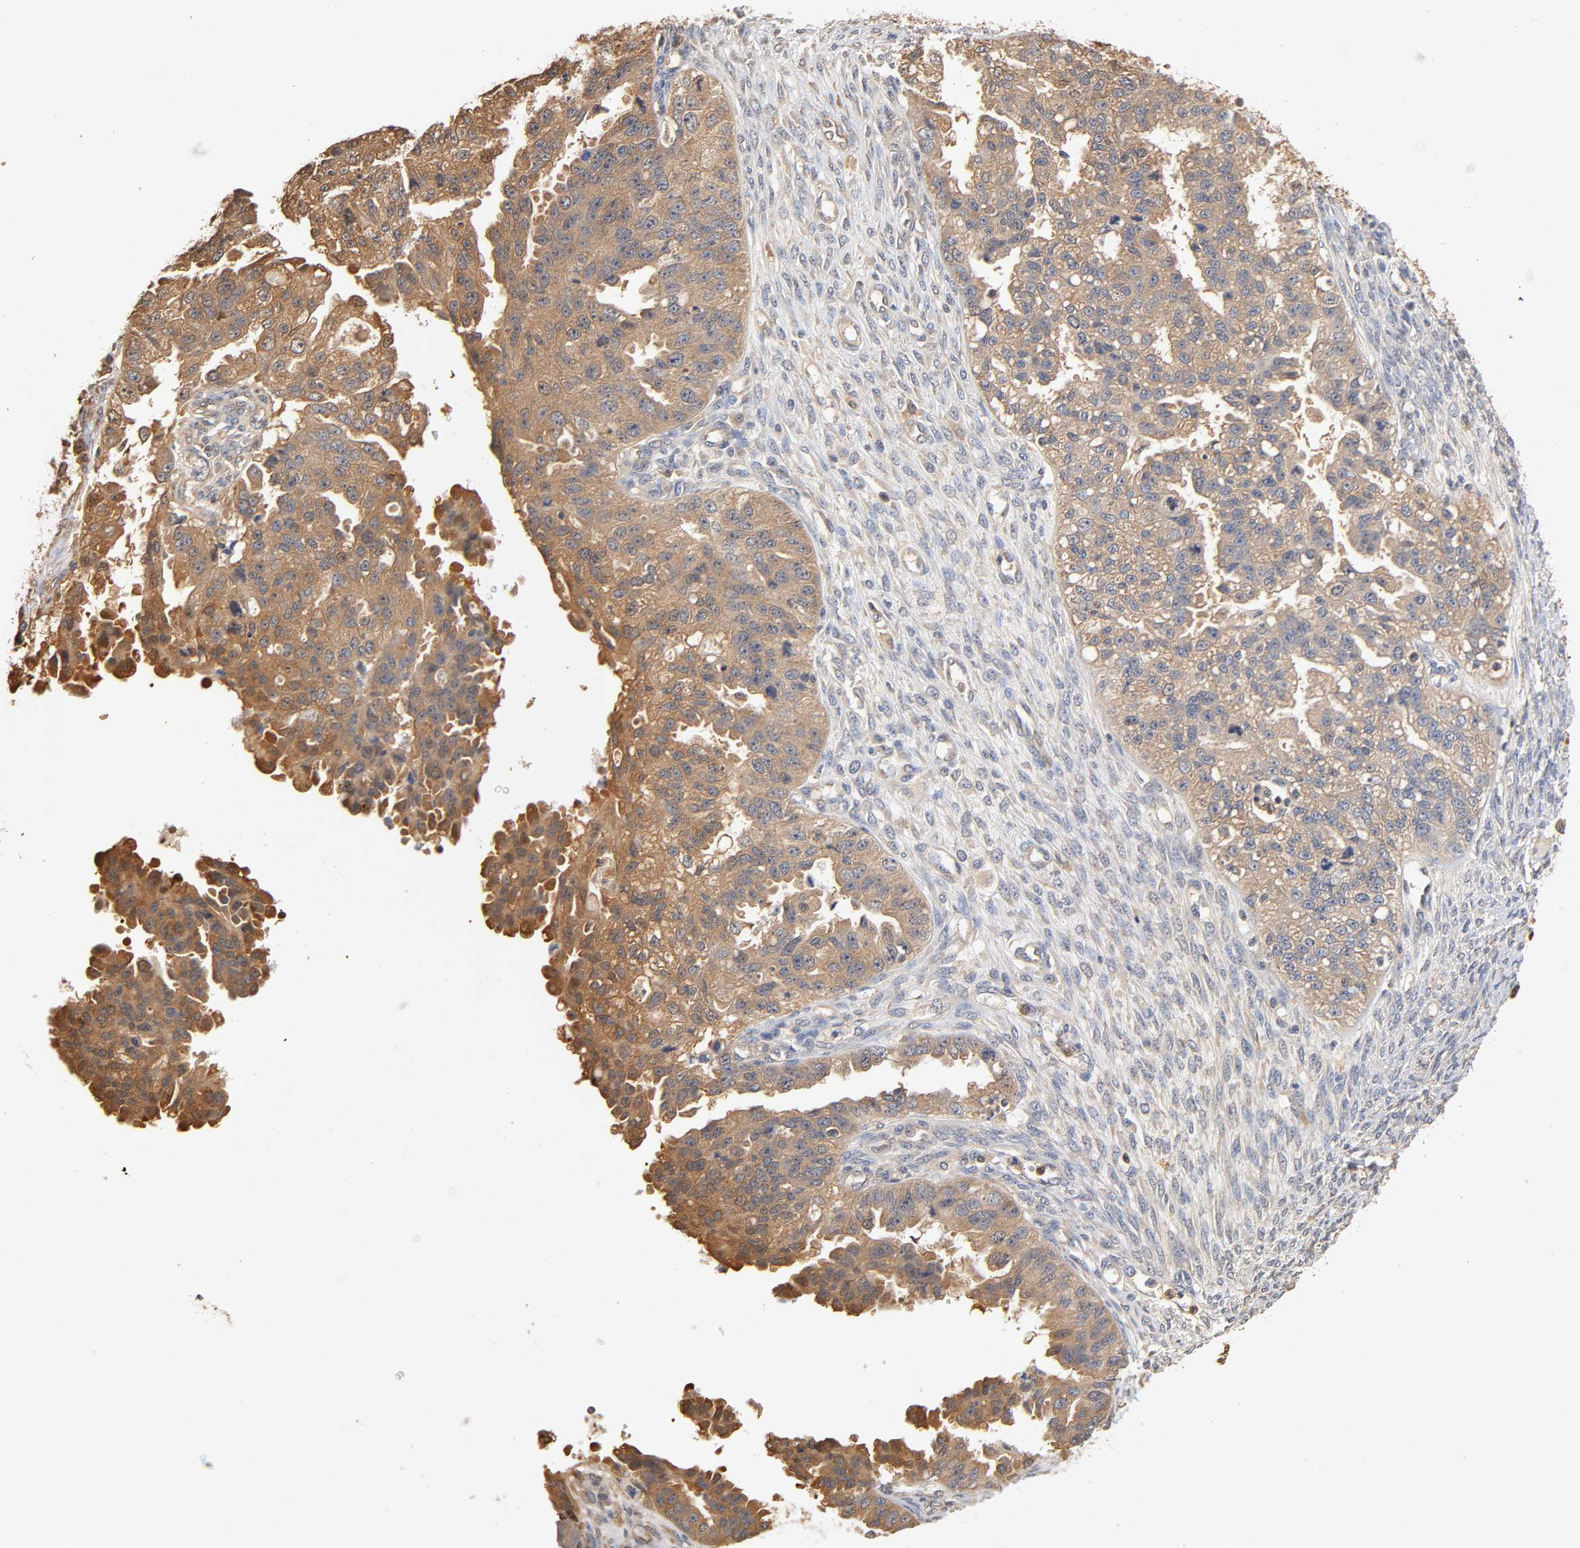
{"staining": {"intensity": "moderate", "quantity": ">75%", "location": "cytoplasmic/membranous"}, "tissue": "ovarian cancer", "cell_type": "Tumor cells", "image_type": "cancer", "snomed": [{"axis": "morphology", "description": "Cystadenocarcinoma, serous, NOS"}, {"axis": "topography", "description": "Ovary"}], "caption": "Human ovarian cancer (serous cystadenocarcinoma) stained for a protein (brown) displays moderate cytoplasmic/membranous positive staining in approximately >75% of tumor cells.", "gene": "ALDOA", "patient": {"sex": "female", "age": 58}}